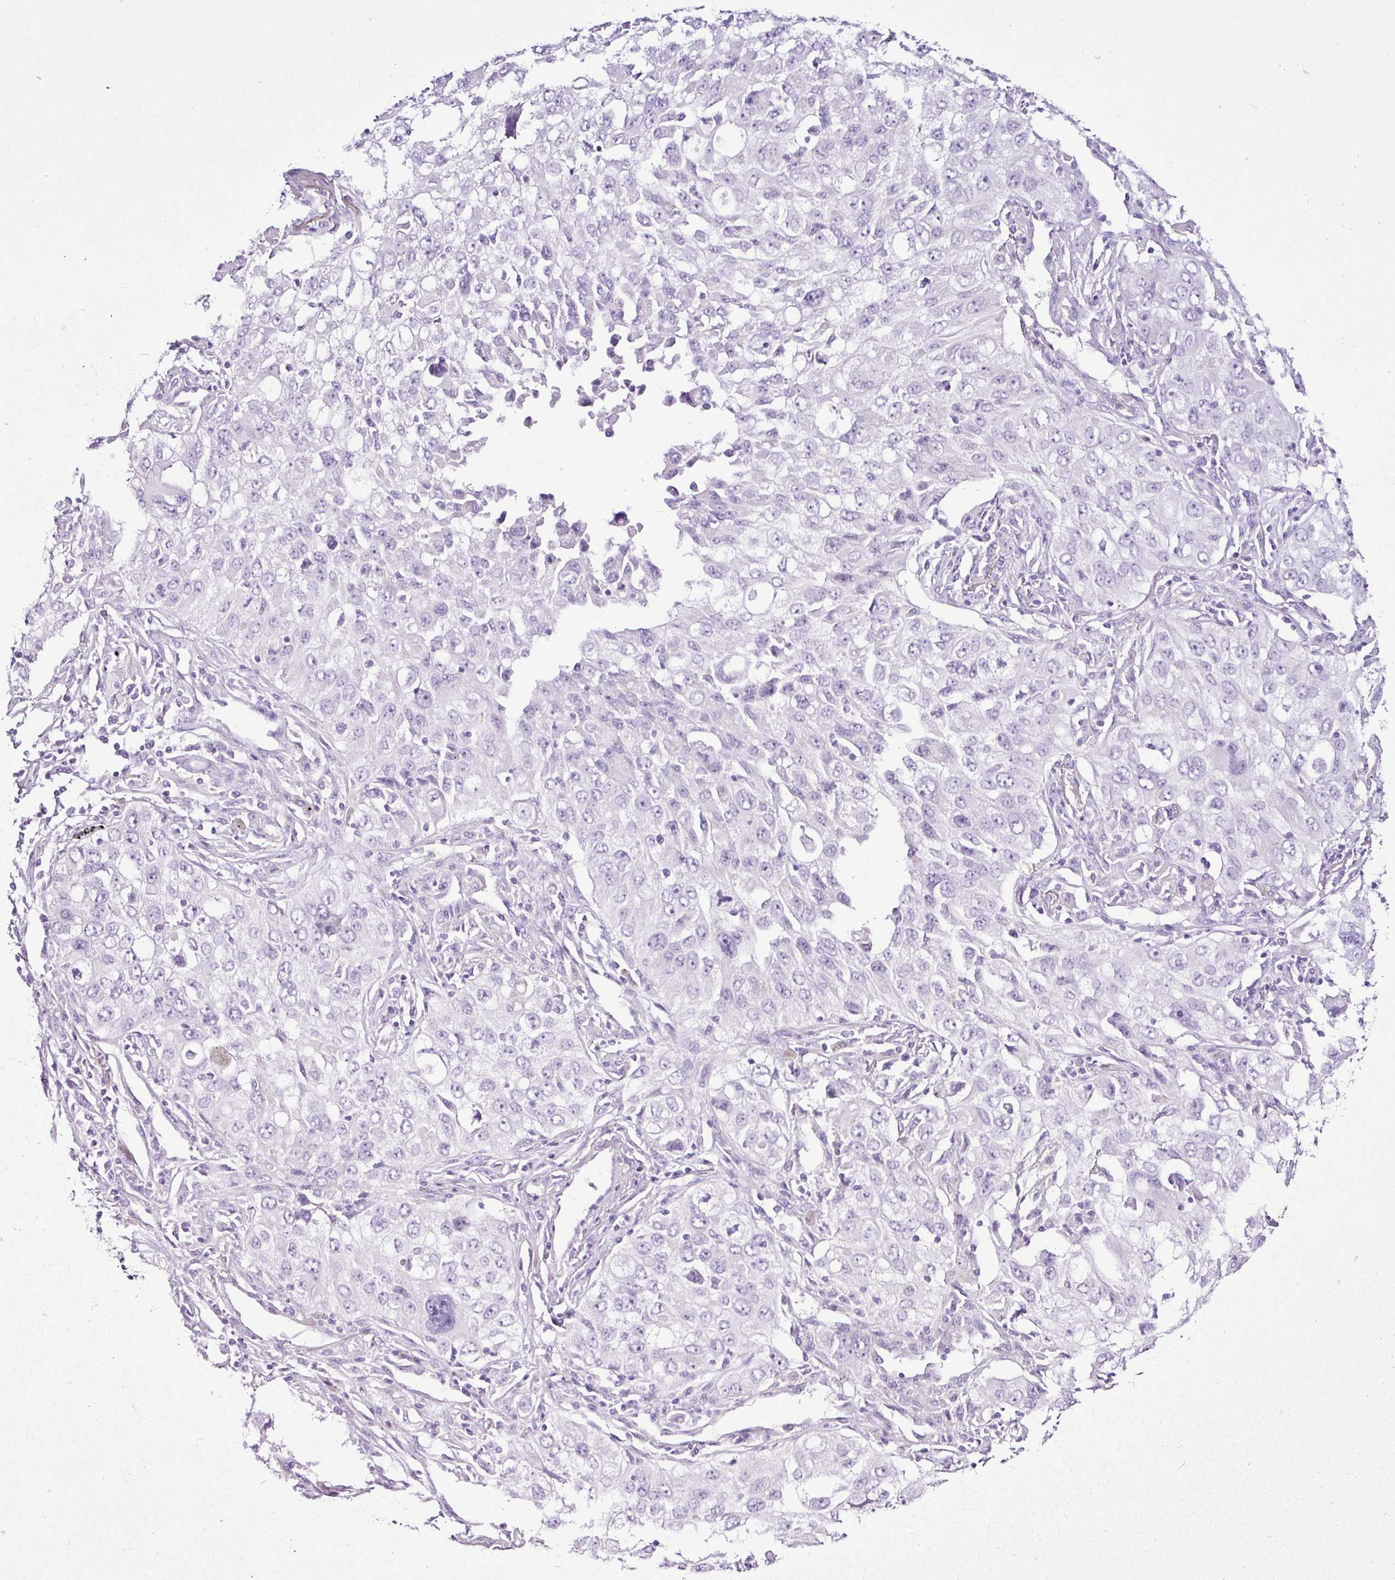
{"staining": {"intensity": "negative", "quantity": "none", "location": "none"}, "tissue": "lung cancer", "cell_type": "Tumor cells", "image_type": "cancer", "snomed": [{"axis": "morphology", "description": "Adenocarcinoma, NOS"}, {"axis": "morphology", "description": "Adenocarcinoma, metastatic, NOS"}, {"axis": "topography", "description": "Lymph node"}, {"axis": "topography", "description": "Lung"}], "caption": "This is a image of IHC staining of lung cancer, which shows no positivity in tumor cells.", "gene": "LILRB4", "patient": {"sex": "female", "age": 42}}